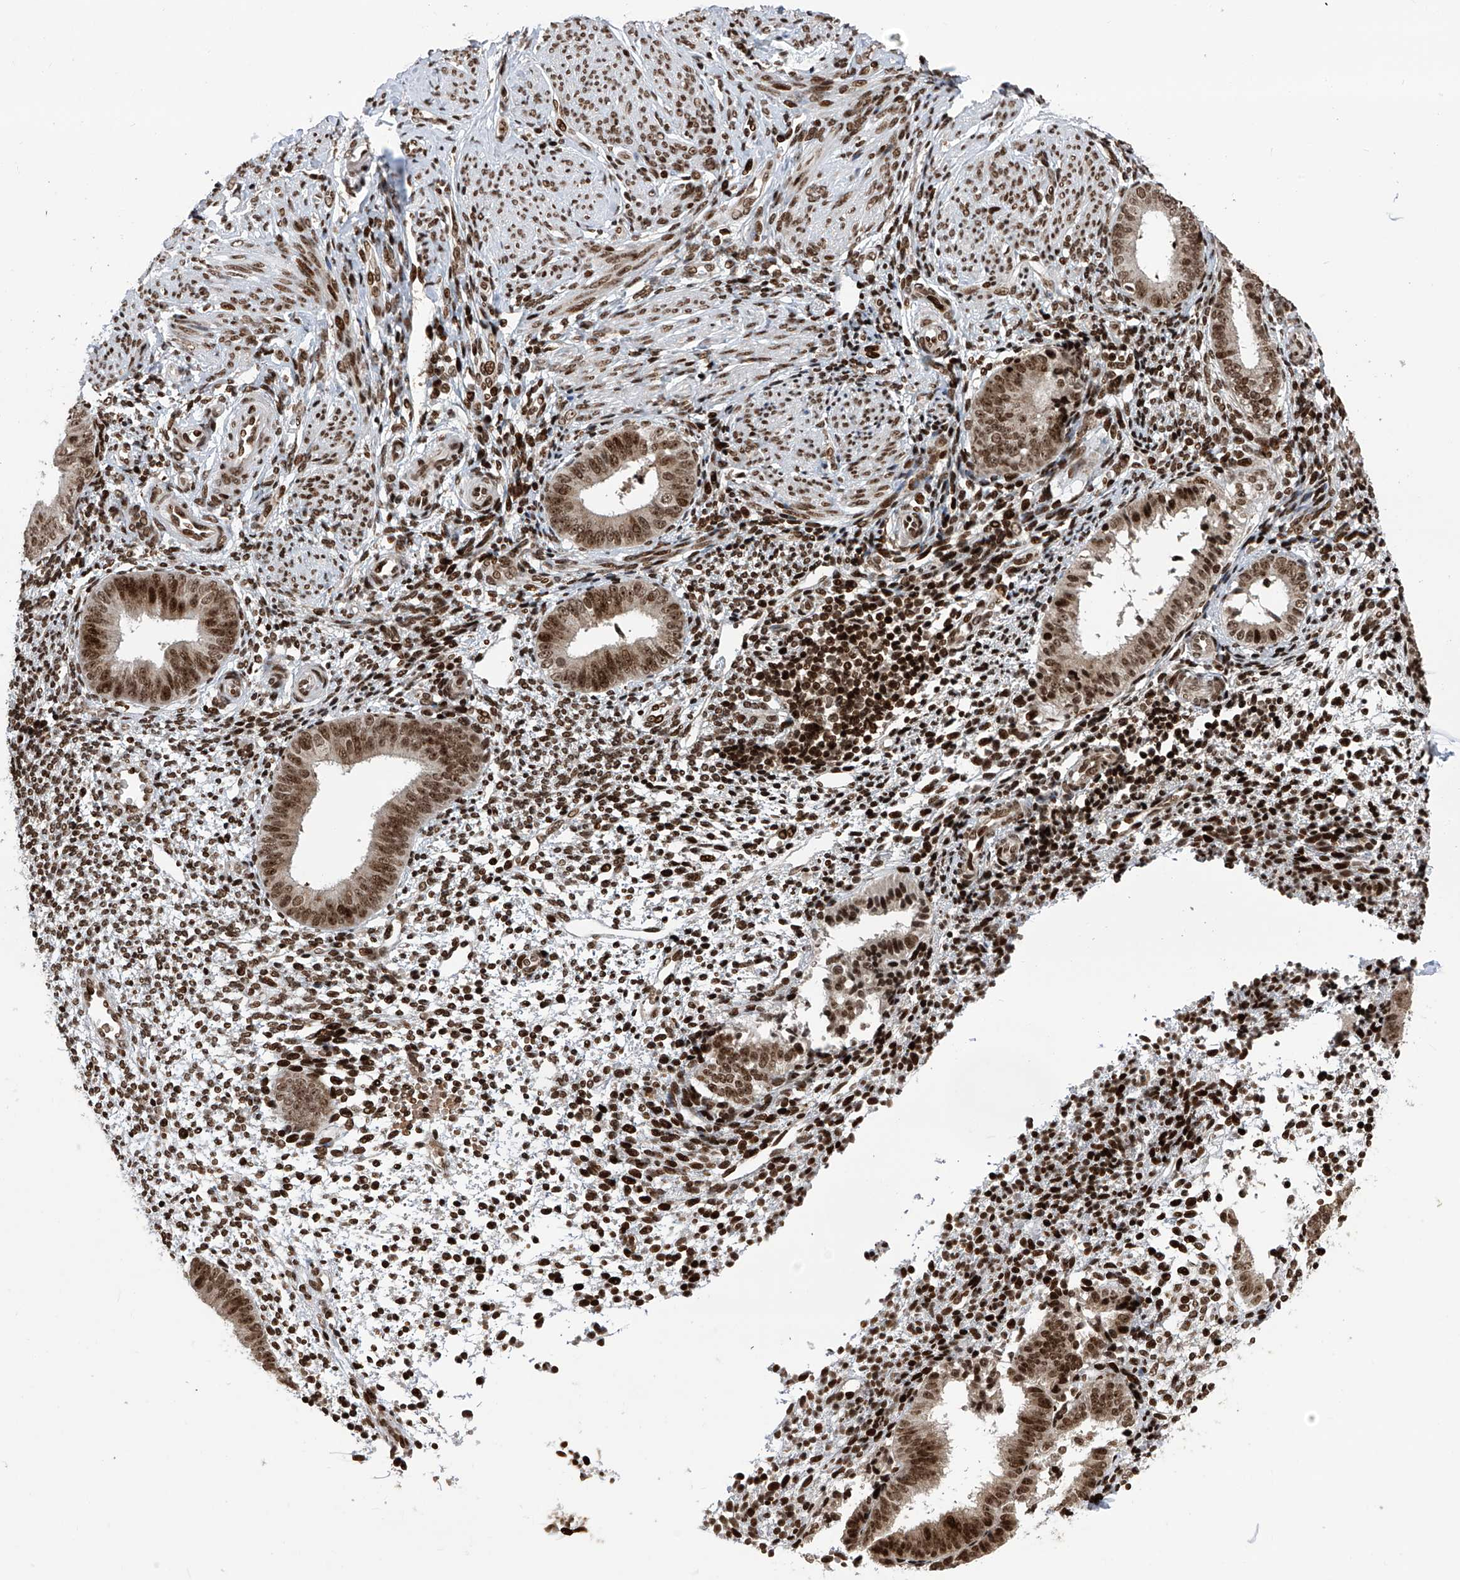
{"staining": {"intensity": "strong", "quantity": ">75%", "location": "nuclear"}, "tissue": "endometrium", "cell_type": "Cells in endometrial stroma", "image_type": "normal", "snomed": [{"axis": "morphology", "description": "Normal tissue, NOS"}, {"axis": "topography", "description": "Uterus"}, {"axis": "topography", "description": "Endometrium"}], "caption": "Unremarkable endometrium displays strong nuclear expression in about >75% of cells in endometrial stroma The staining is performed using DAB brown chromogen to label protein expression. The nuclei are counter-stained blue using hematoxylin..", "gene": "PAK1IP1", "patient": {"sex": "female", "age": 48}}